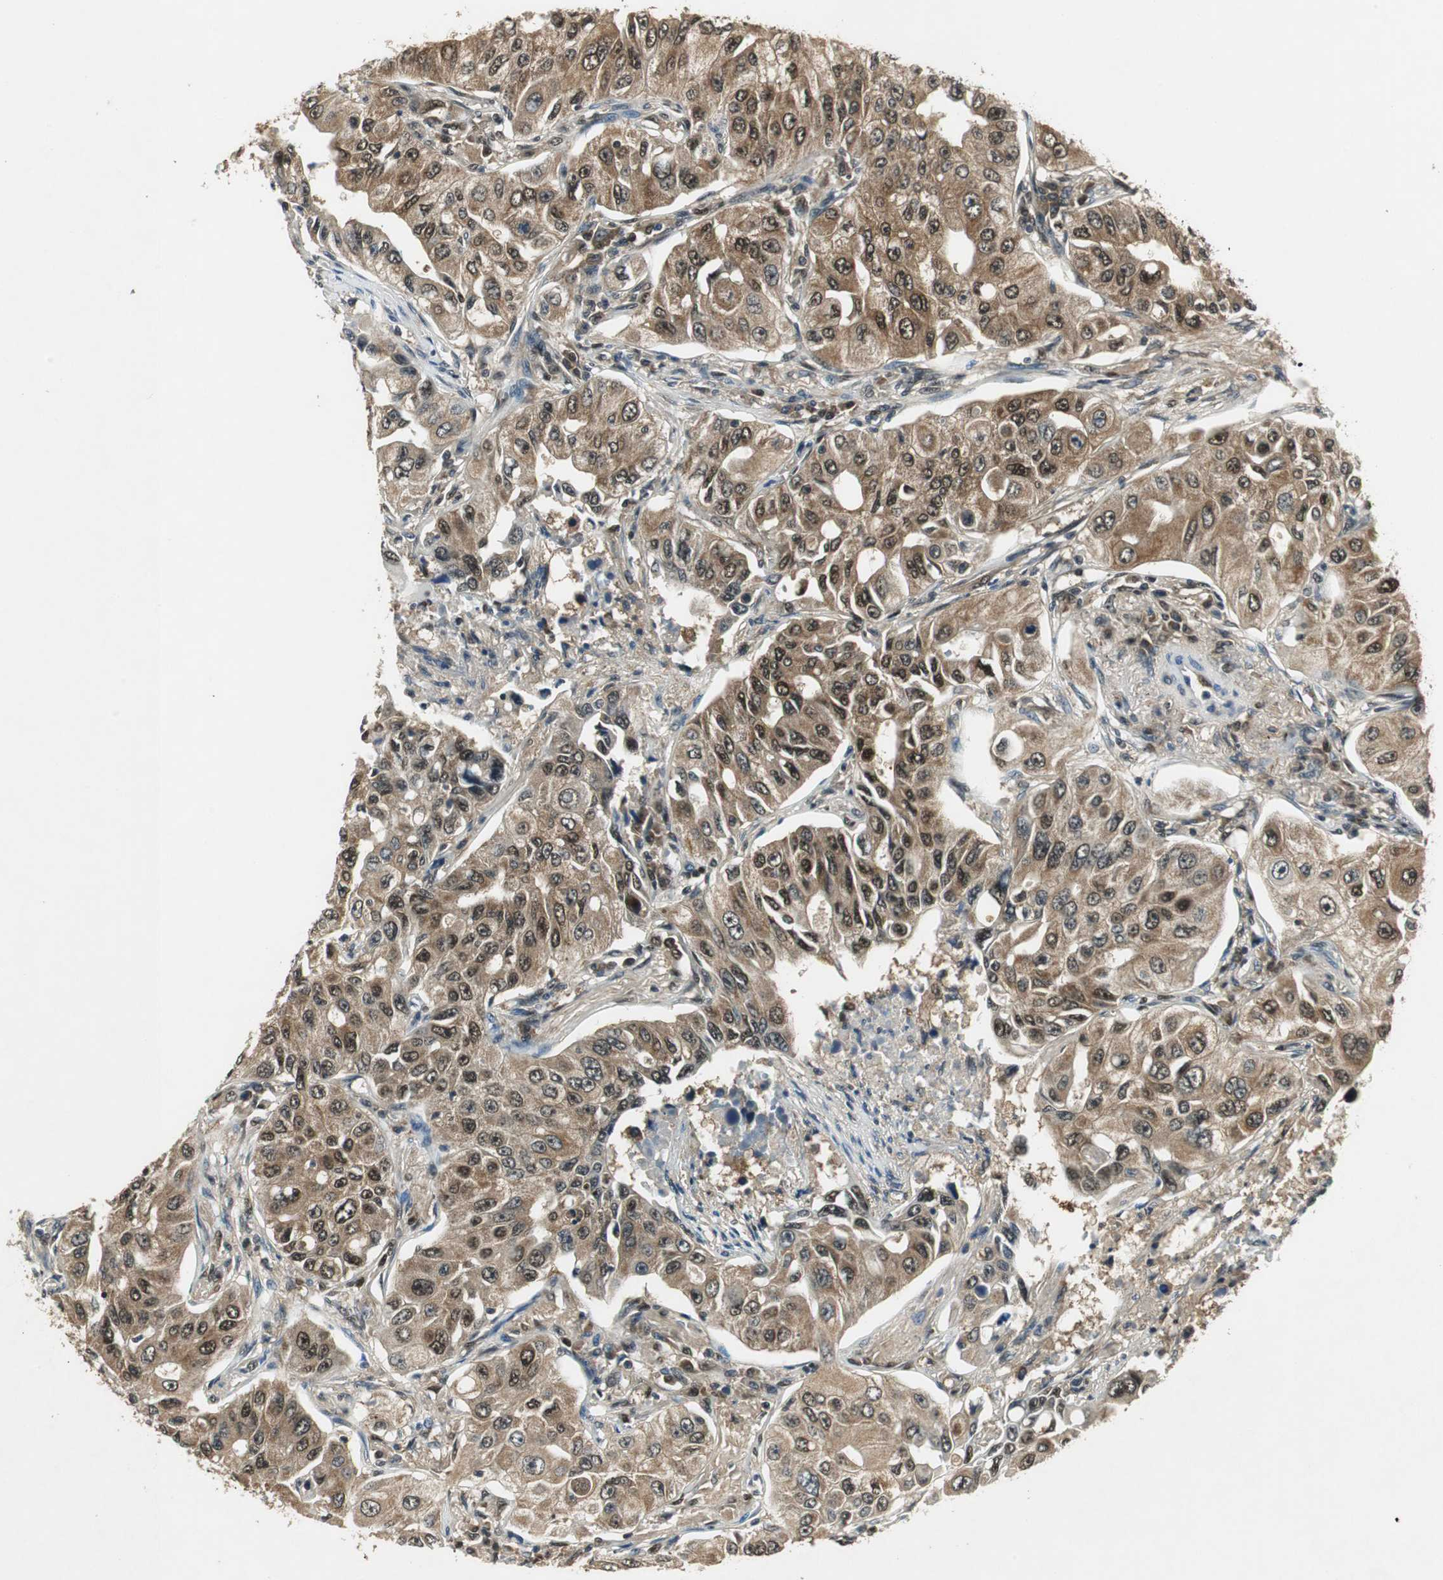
{"staining": {"intensity": "moderate", "quantity": ">75%", "location": "cytoplasmic/membranous,nuclear"}, "tissue": "lung cancer", "cell_type": "Tumor cells", "image_type": "cancer", "snomed": [{"axis": "morphology", "description": "Adenocarcinoma, NOS"}, {"axis": "topography", "description": "Lung"}], "caption": "High-magnification brightfield microscopy of lung adenocarcinoma stained with DAB (brown) and counterstained with hematoxylin (blue). tumor cells exhibit moderate cytoplasmic/membranous and nuclear staining is identified in about>75% of cells. The protein of interest is shown in brown color, while the nuclei are stained blue.", "gene": "PSMB4", "patient": {"sex": "male", "age": 84}}